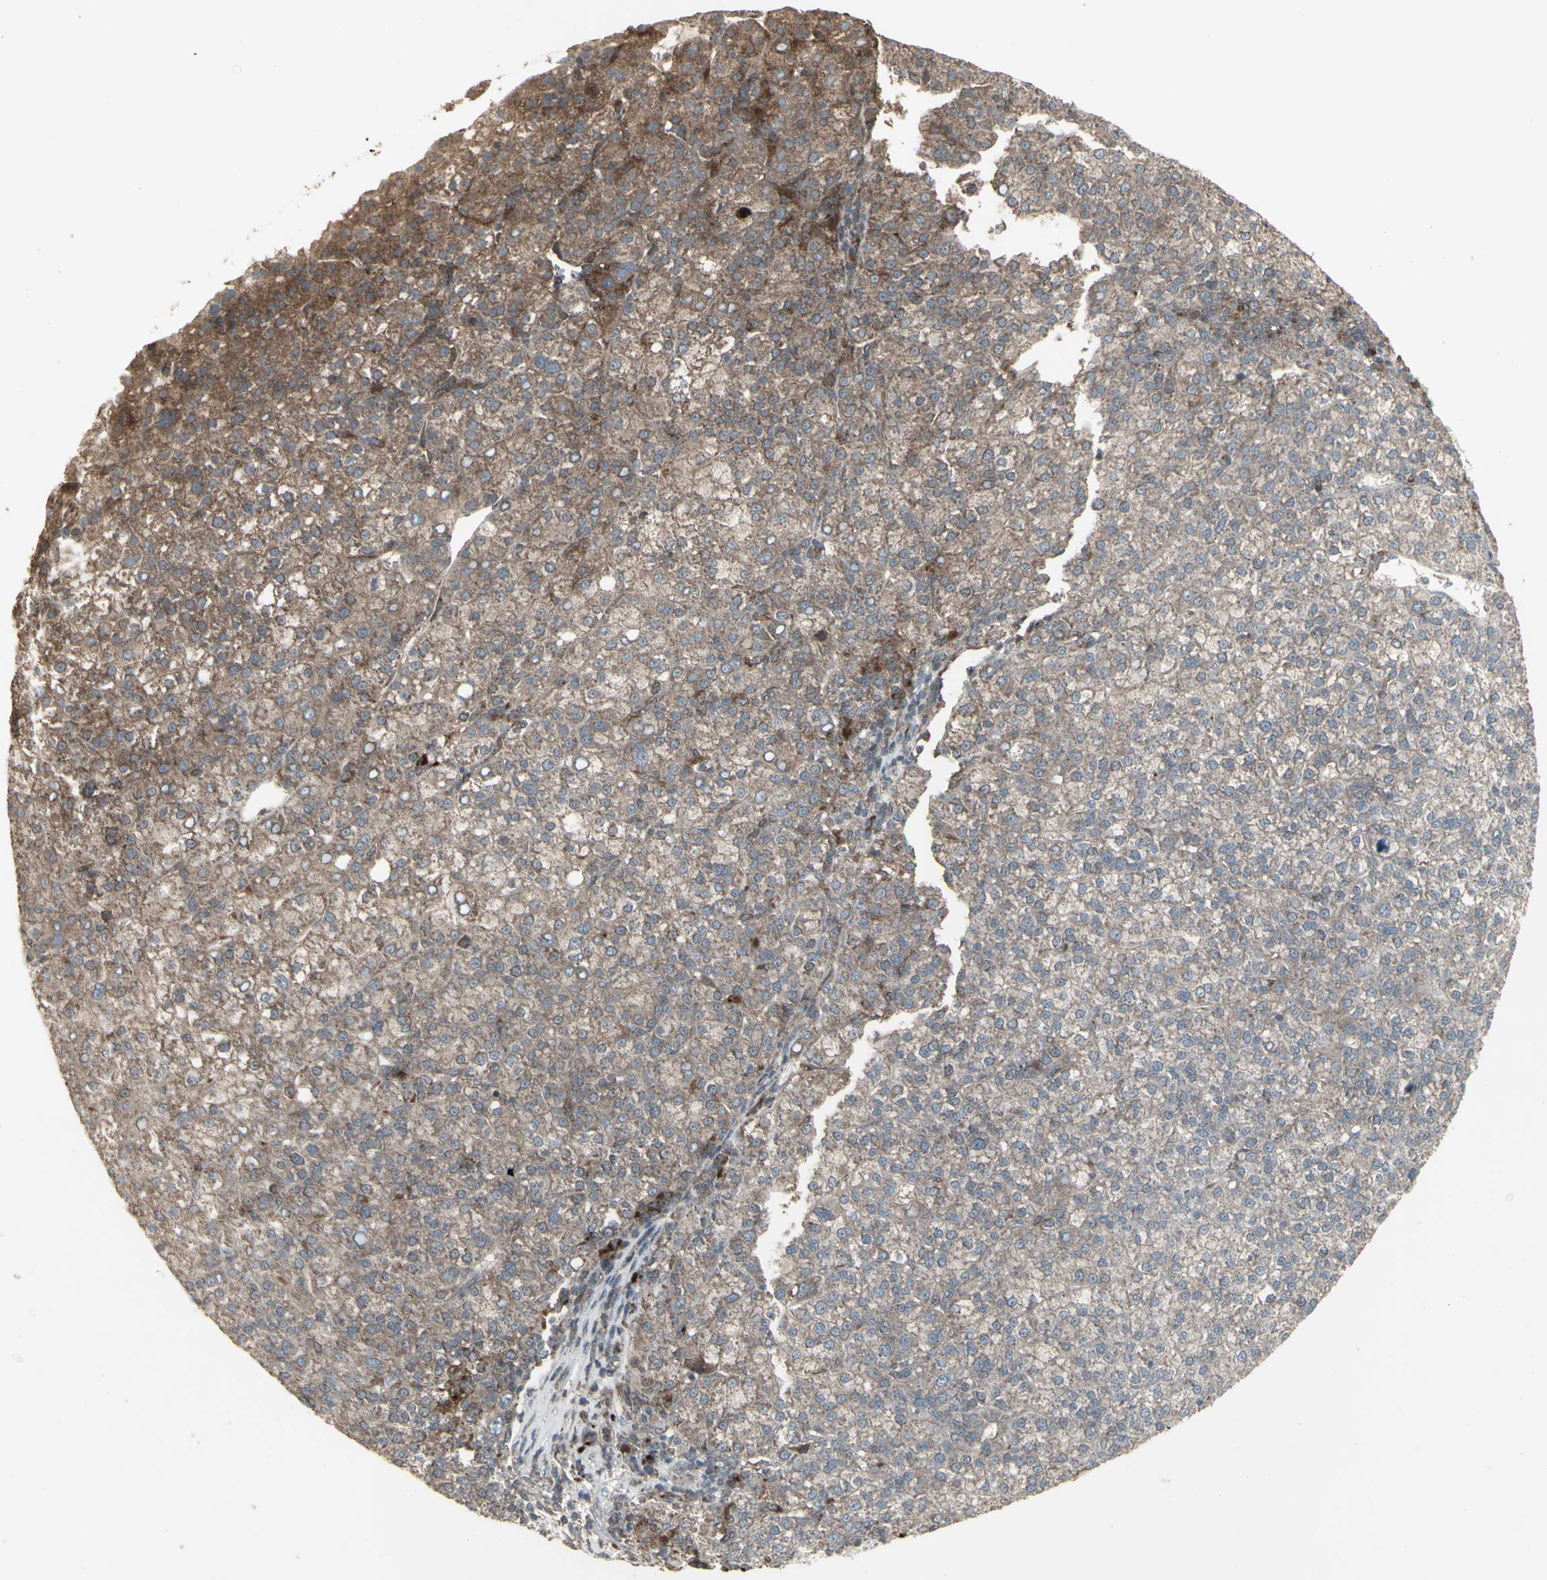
{"staining": {"intensity": "moderate", "quantity": ">75%", "location": "cytoplasmic/membranous"}, "tissue": "liver cancer", "cell_type": "Tumor cells", "image_type": "cancer", "snomed": [{"axis": "morphology", "description": "Carcinoma, Hepatocellular, NOS"}, {"axis": "topography", "description": "Liver"}], "caption": "The micrograph displays staining of liver cancer, revealing moderate cytoplasmic/membranous protein positivity (brown color) within tumor cells. Using DAB (3,3'-diaminobenzidine) (brown) and hematoxylin (blue) stains, captured at high magnification using brightfield microscopy.", "gene": "RNASEL", "patient": {"sex": "female", "age": 58}}